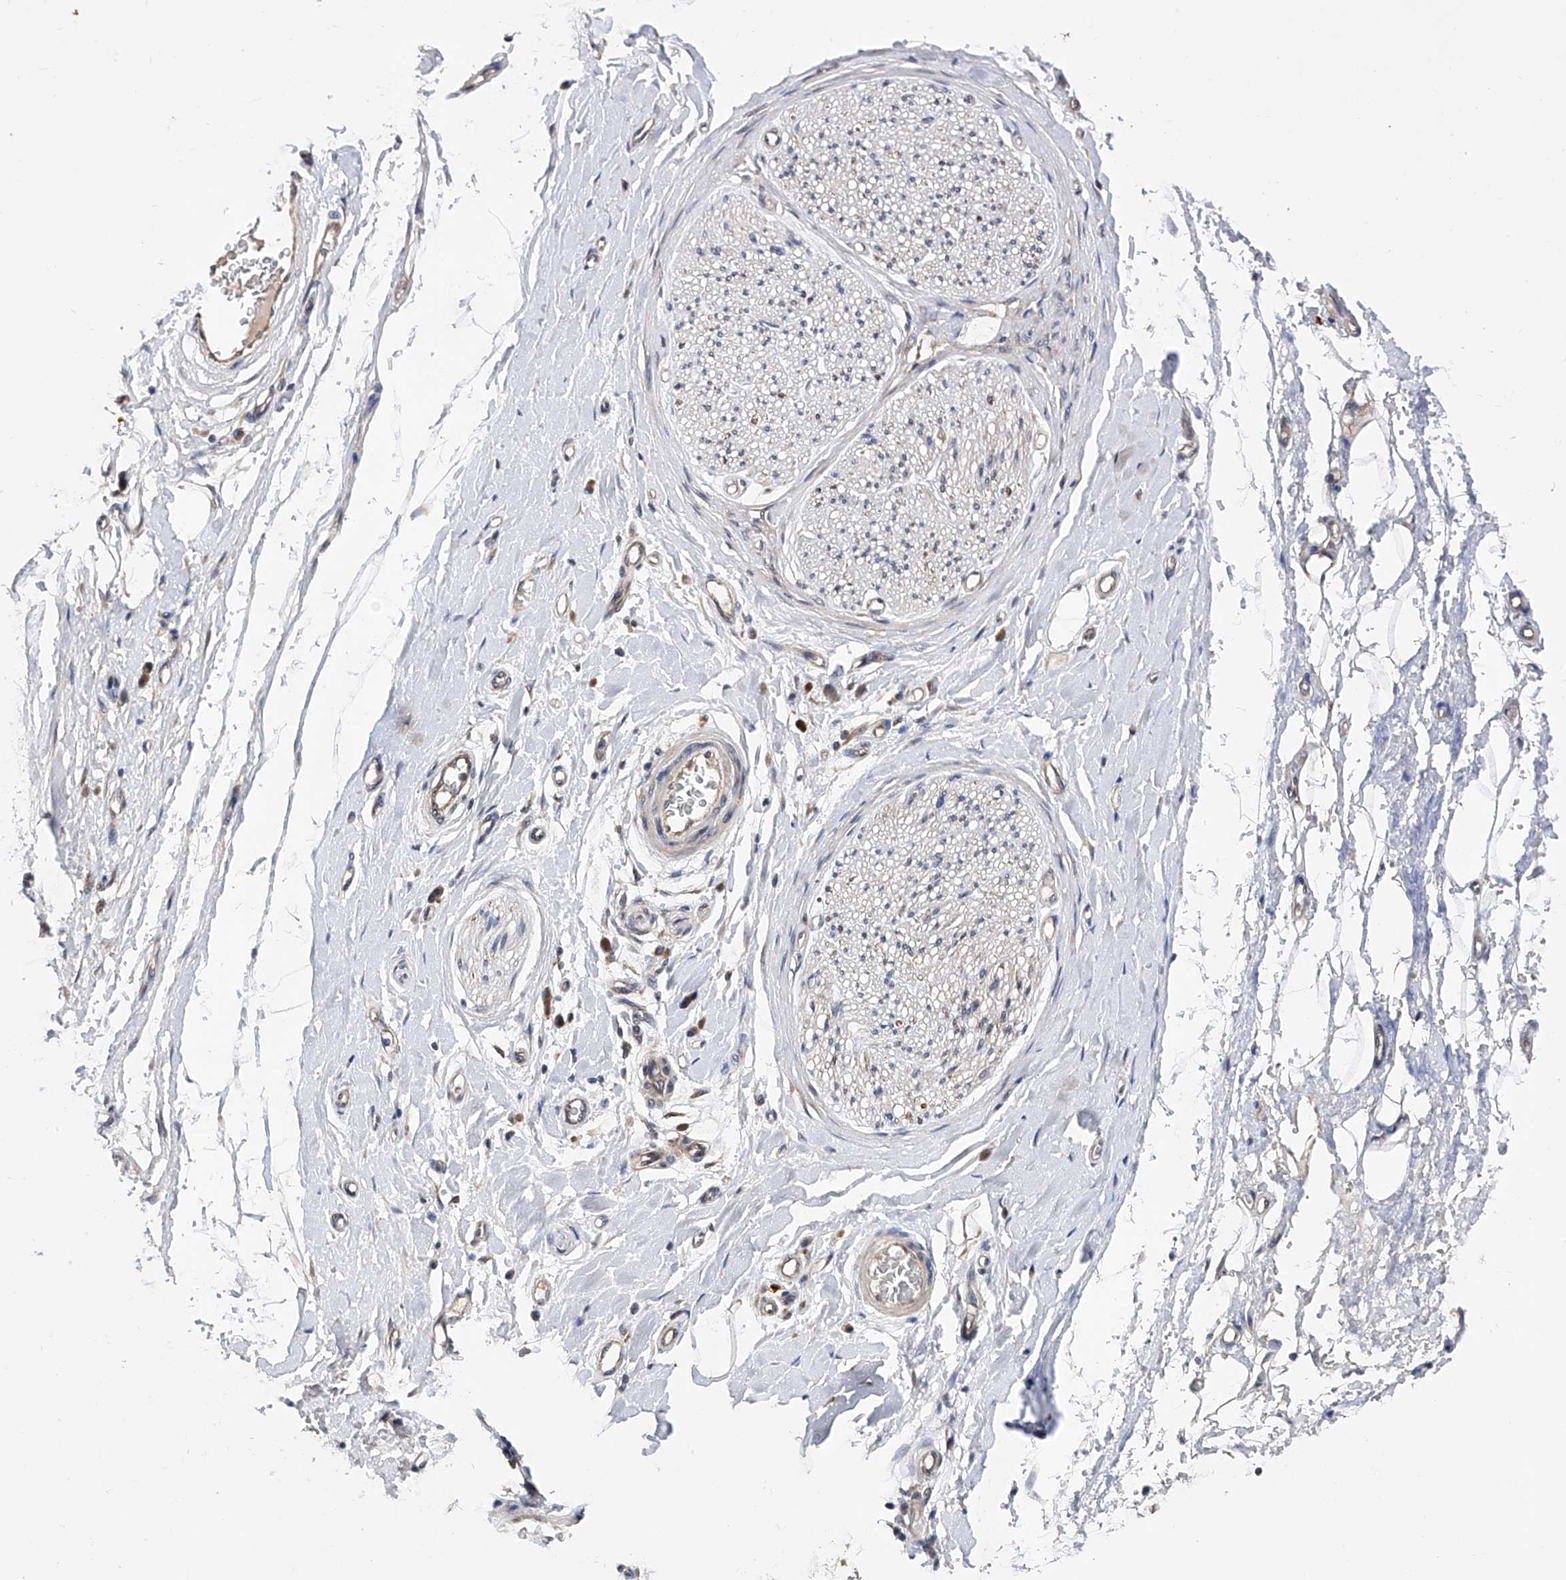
{"staining": {"intensity": "negative", "quantity": "none", "location": "none"}, "tissue": "adipose tissue", "cell_type": "Adipocytes", "image_type": "normal", "snomed": [{"axis": "morphology", "description": "Normal tissue, NOS"}, {"axis": "morphology", "description": "Adenocarcinoma, NOS"}, {"axis": "topography", "description": "Esophagus"}, {"axis": "topography", "description": "Stomach, upper"}, {"axis": "topography", "description": "Peripheral nerve tissue"}], "caption": "This is an immunohistochemistry (IHC) histopathology image of benign human adipose tissue. There is no positivity in adipocytes.", "gene": "USP45", "patient": {"sex": "male", "age": 62}}